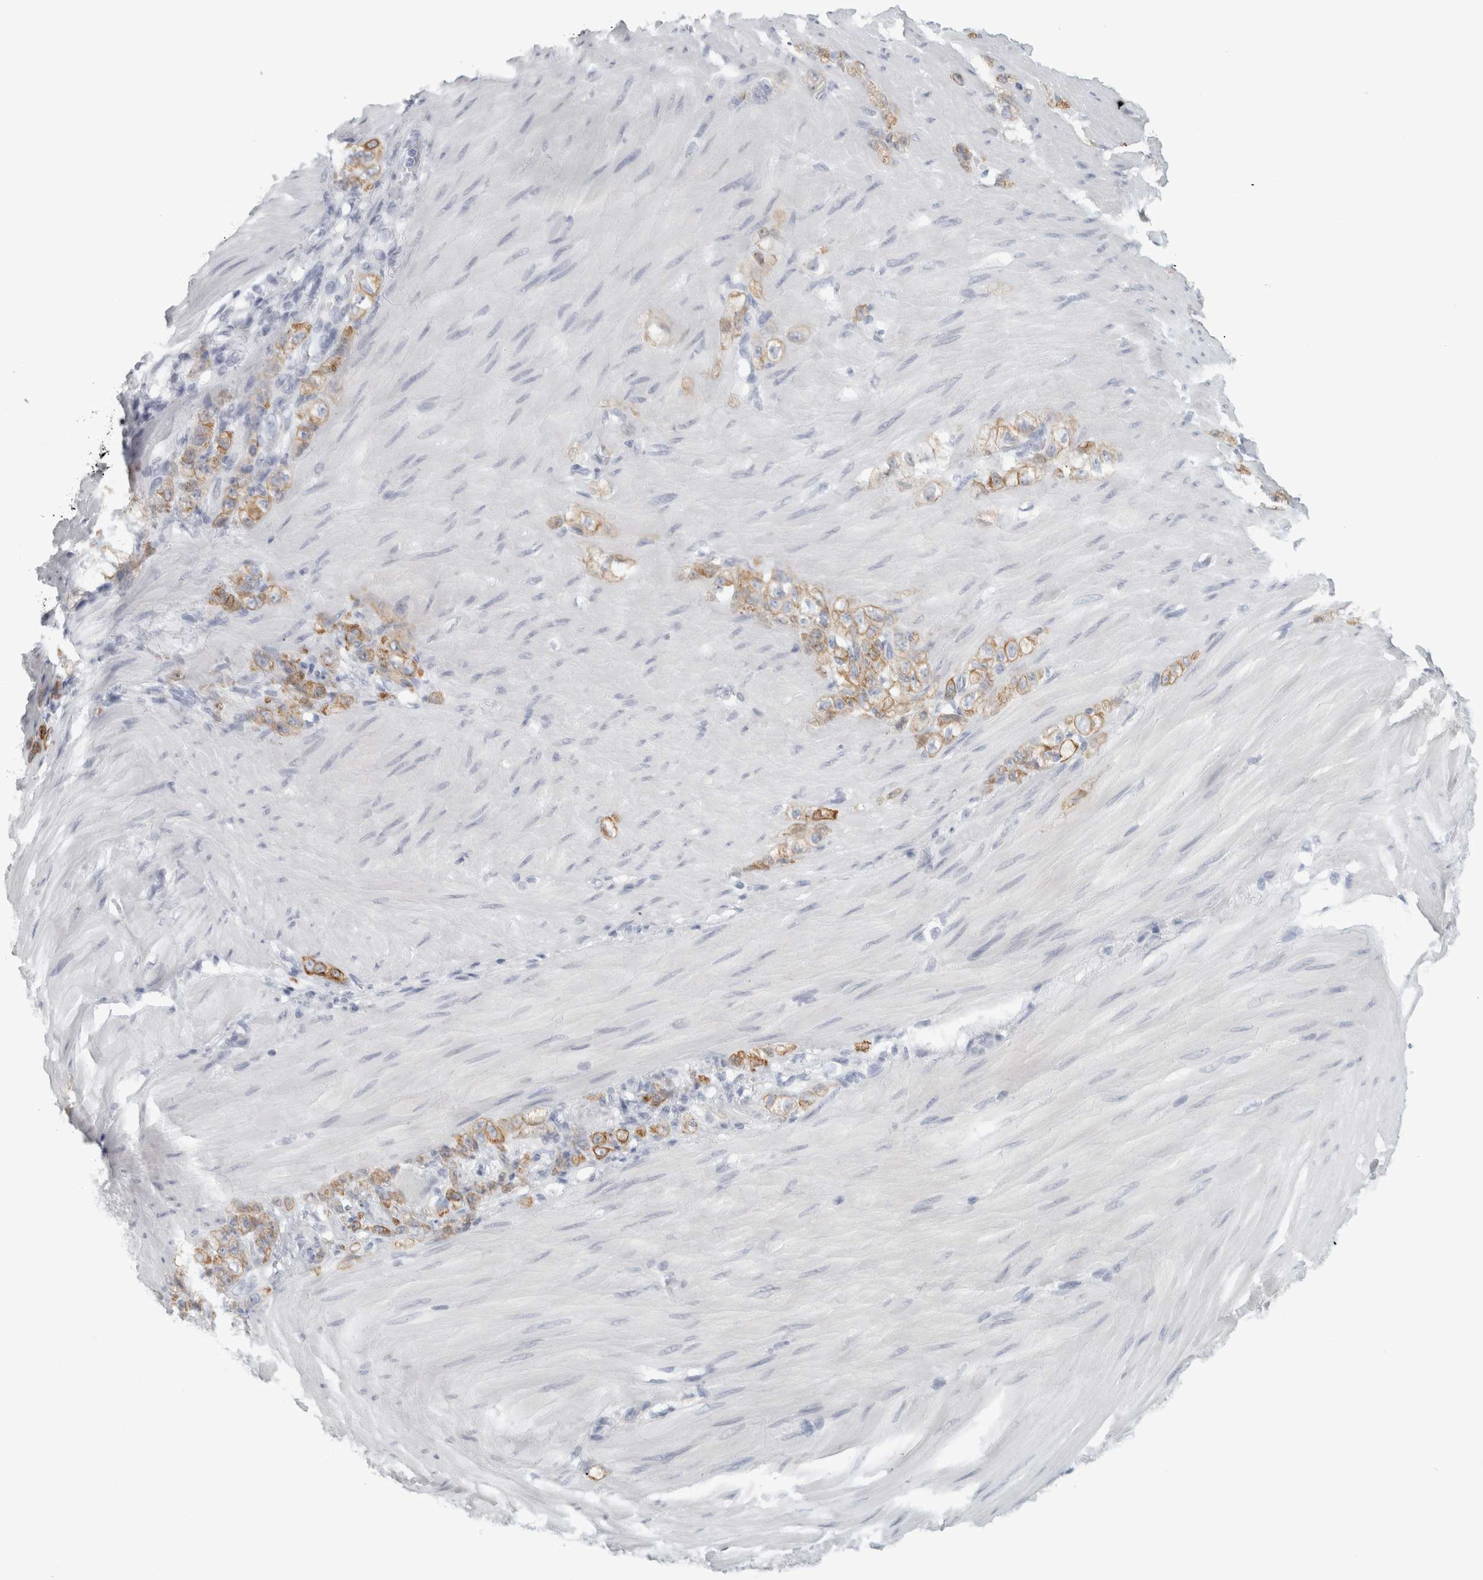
{"staining": {"intensity": "moderate", "quantity": ">75%", "location": "cytoplasmic/membranous"}, "tissue": "stomach cancer", "cell_type": "Tumor cells", "image_type": "cancer", "snomed": [{"axis": "morphology", "description": "Normal tissue, NOS"}, {"axis": "morphology", "description": "Adenocarcinoma, NOS"}, {"axis": "topography", "description": "Stomach"}], "caption": "Adenocarcinoma (stomach) was stained to show a protein in brown. There is medium levels of moderate cytoplasmic/membranous positivity in approximately >75% of tumor cells.", "gene": "SLC28A3", "patient": {"sex": "male", "age": 82}}